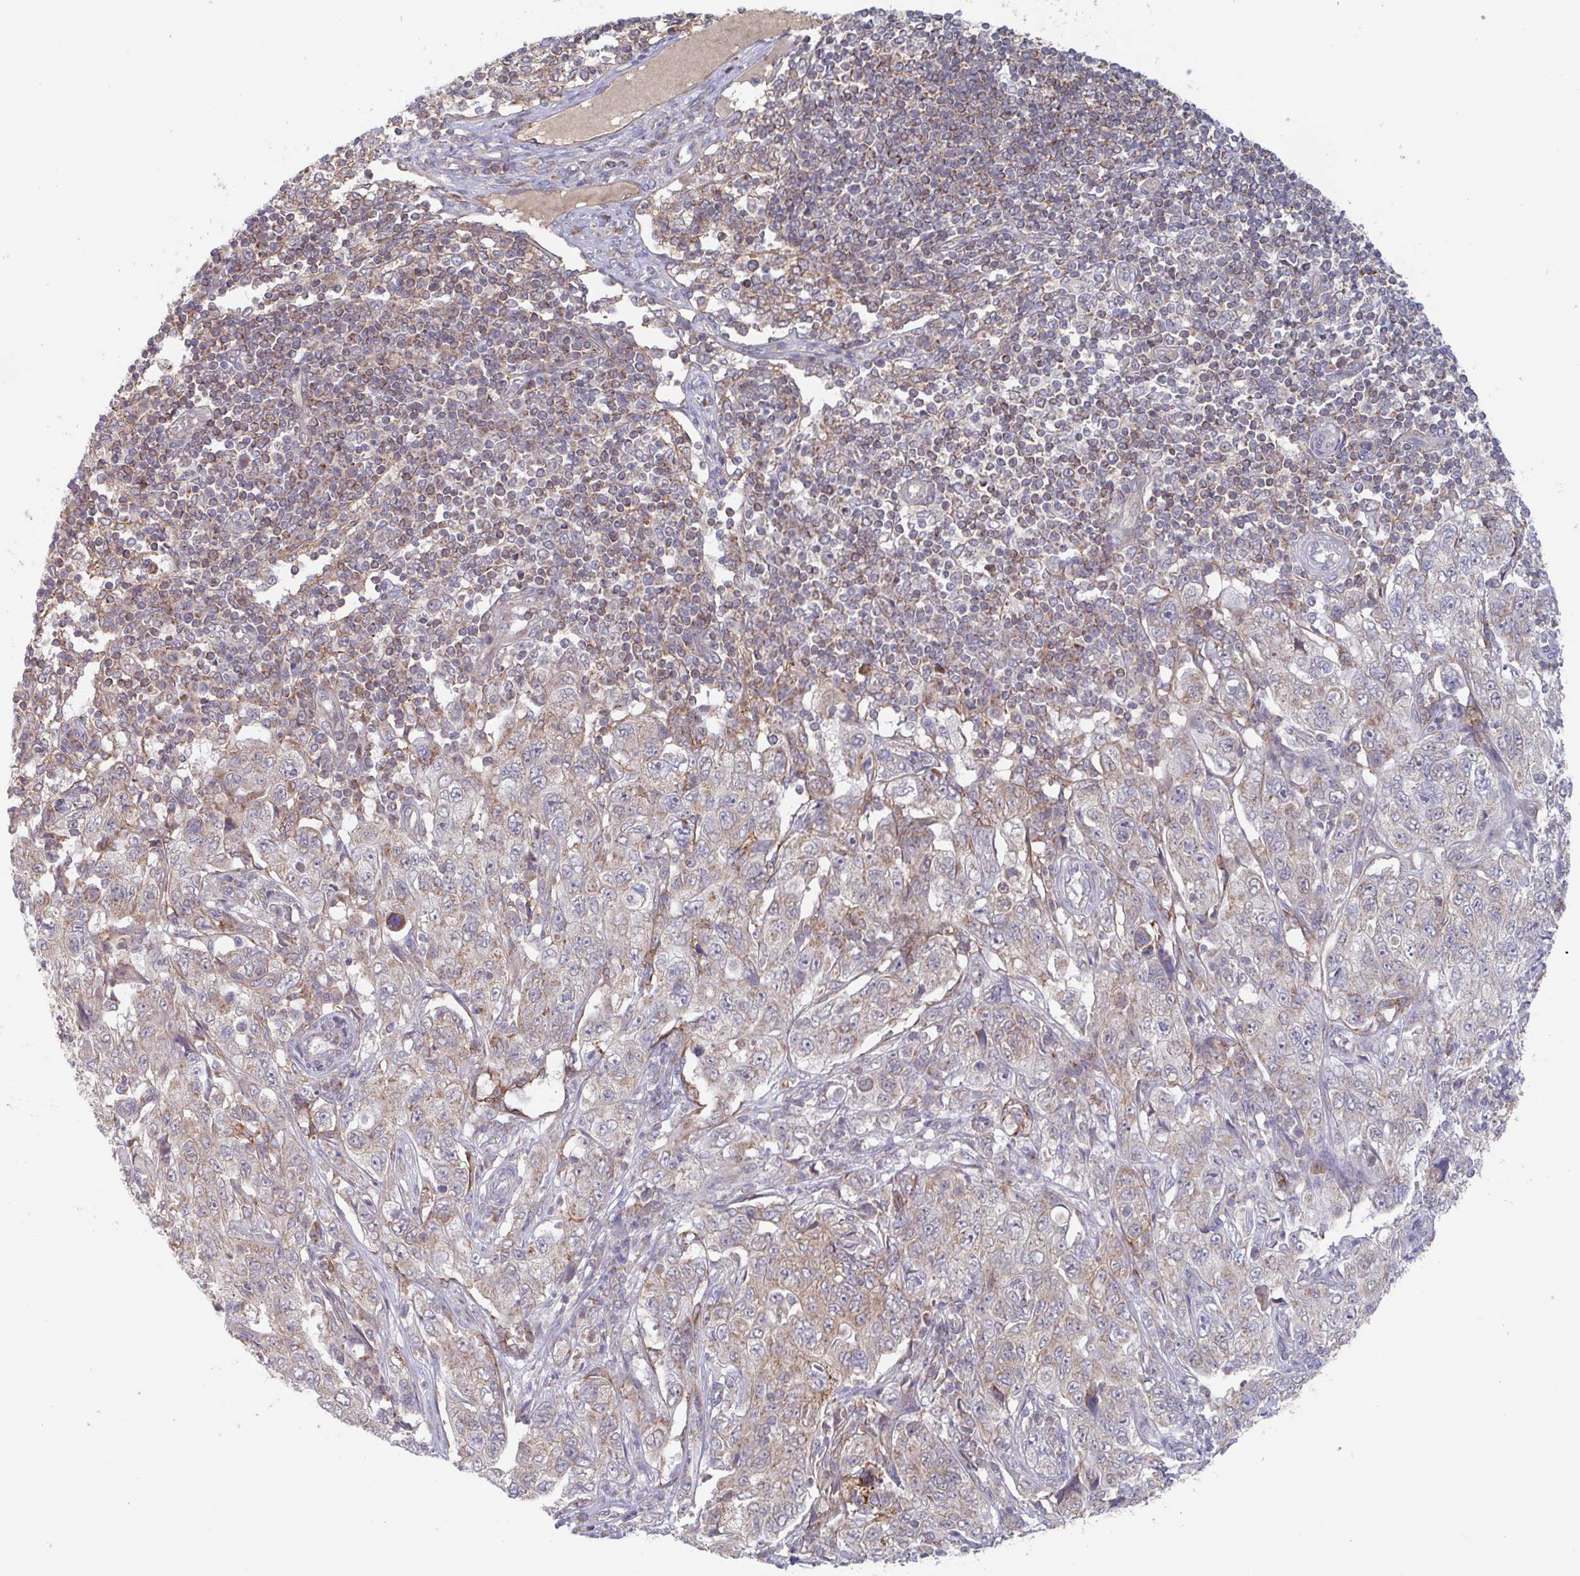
{"staining": {"intensity": "weak", "quantity": "25%-75%", "location": "cytoplasmic/membranous"}, "tissue": "pancreatic cancer", "cell_type": "Tumor cells", "image_type": "cancer", "snomed": [{"axis": "morphology", "description": "Adenocarcinoma, NOS"}, {"axis": "topography", "description": "Pancreas"}], "caption": "The photomicrograph exhibits a brown stain indicating the presence of a protein in the cytoplasmic/membranous of tumor cells in adenocarcinoma (pancreatic).", "gene": "SURF1", "patient": {"sex": "male", "age": 68}}